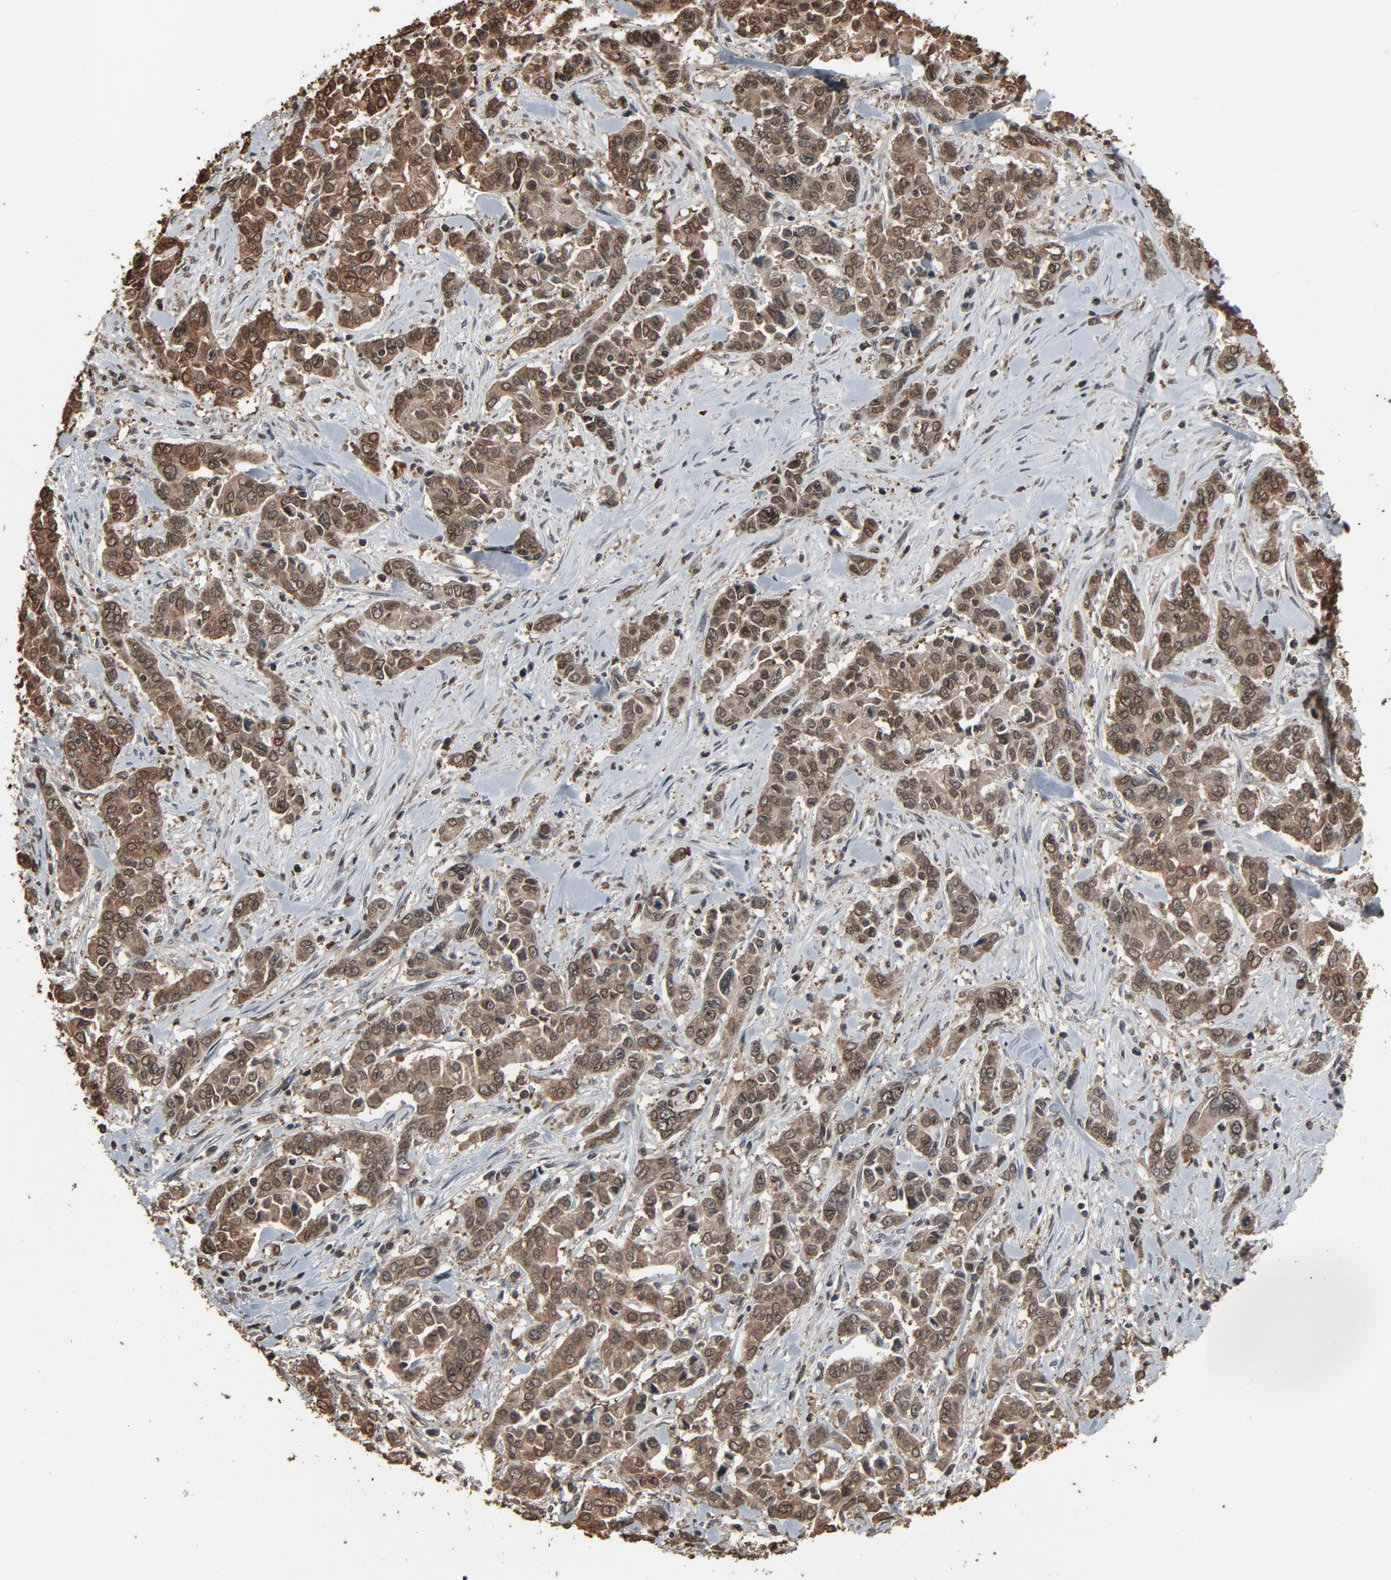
{"staining": {"intensity": "weak", "quantity": ">75%", "location": "cytoplasmic/membranous,nuclear"}, "tissue": "pancreatic cancer", "cell_type": "Tumor cells", "image_type": "cancer", "snomed": [{"axis": "morphology", "description": "Adenocarcinoma, NOS"}, {"axis": "topography", "description": "Pancreas"}], "caption": "A brown stain labels weak cytoplasmic/membranous and nuclear expression of a protein in pancreatic adenocarcinoma tumor cells. (brown staining indicates protein expression, while blue staining denotes nuclei).", "gene": "UBE2D1", "patient": {"sex": "female", "age": 52}}